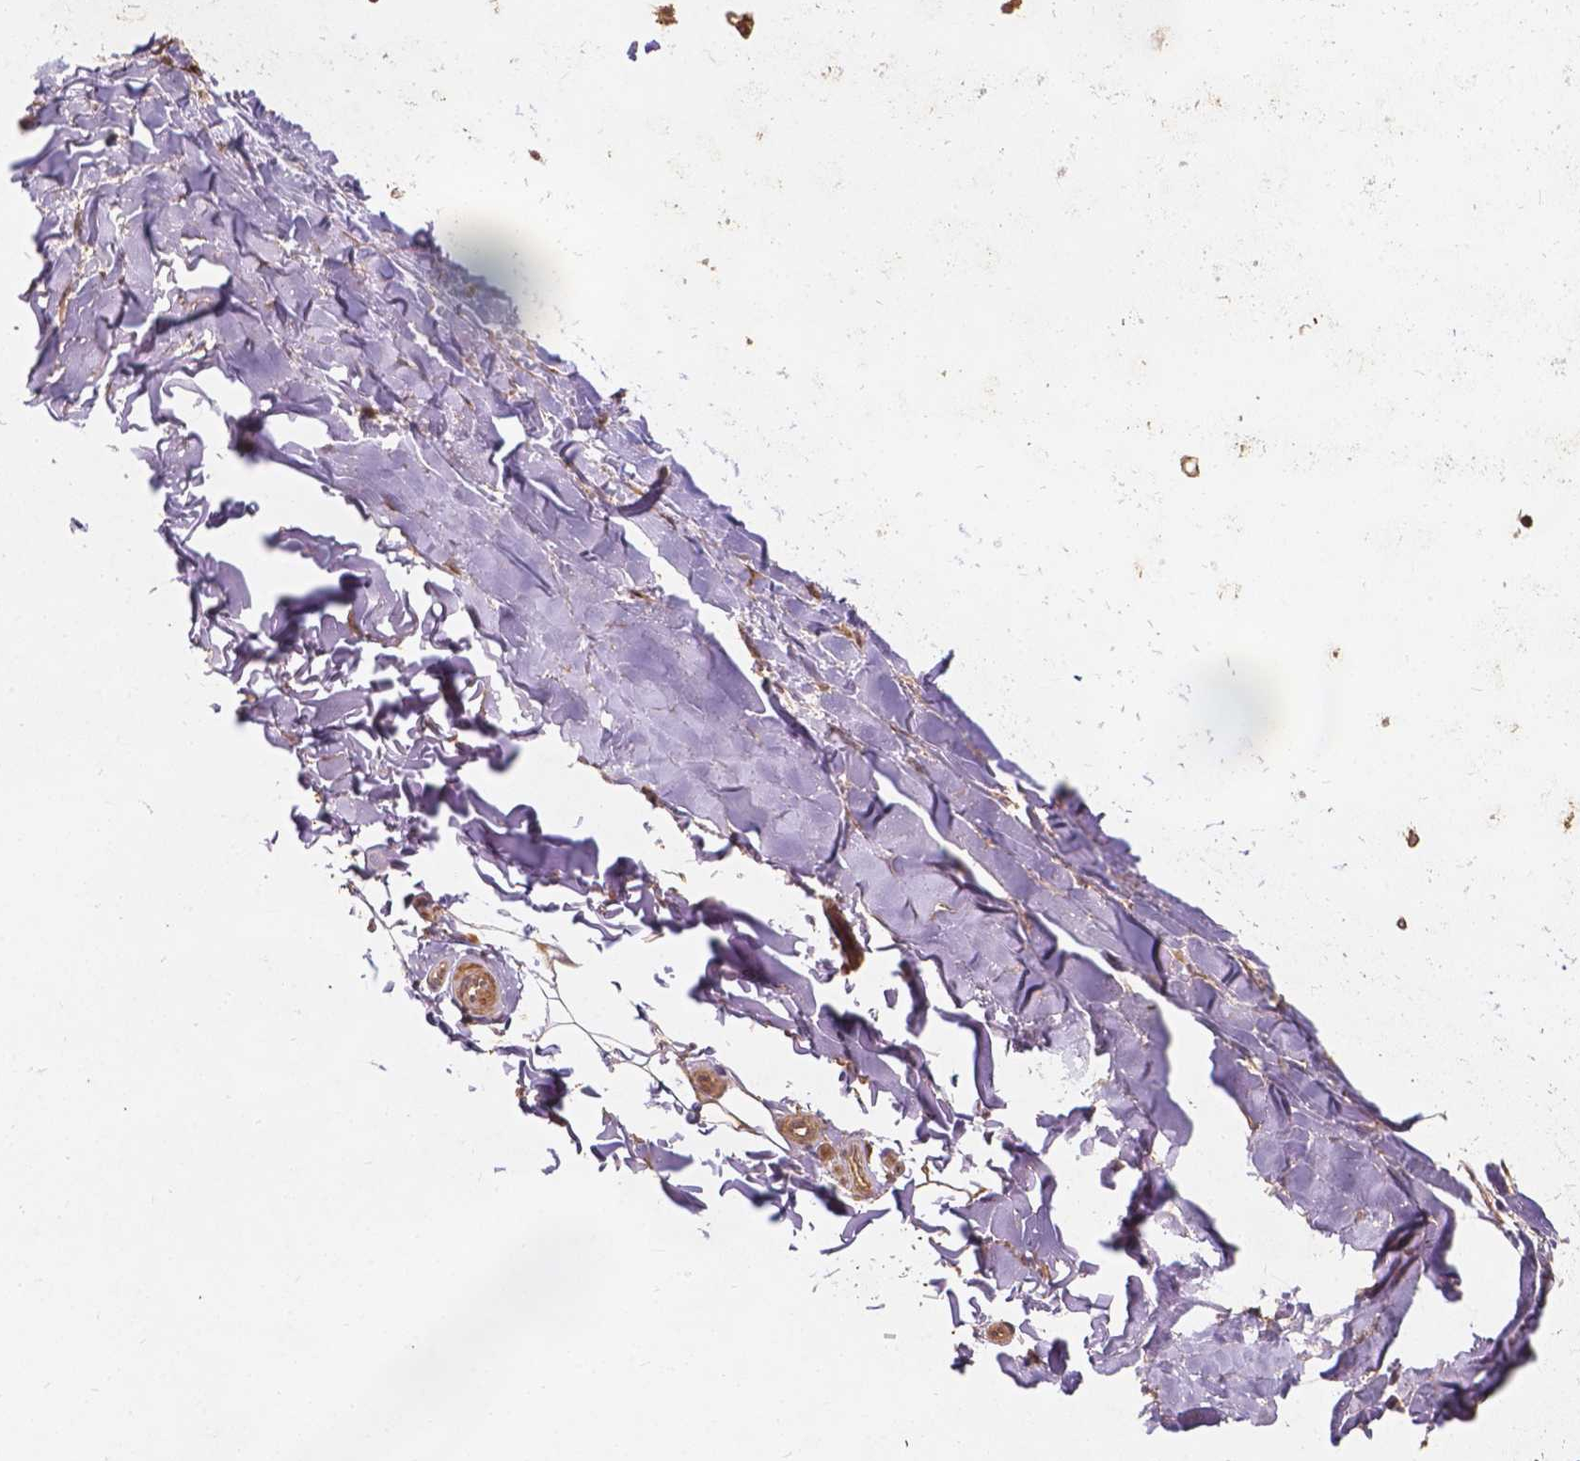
{"staining": {"intensity": "moderate", "quantity": ">75%", "location": "cytoplasmic/membranous"}, "tissue": "soft tissue", "cell_type": "Fibroblasts", "image_type": "normal", "snomed": [{"axis": "morphology", "description": "Normal tissue, NOS"}, {"axis": "topography", "description": "Lymph node"}, {"axis": "topography", "description": "Bronchus"}], "caption": "IHC (DAB (3,3'-diaminobenzidine)) staining of benign soft tissue exhibits moderate cytoplasmic/membranous protein expression in approximately >75% of fibroblasts.", "gene": "XPR1", "patient": {"sex": "female", "age": 70}}